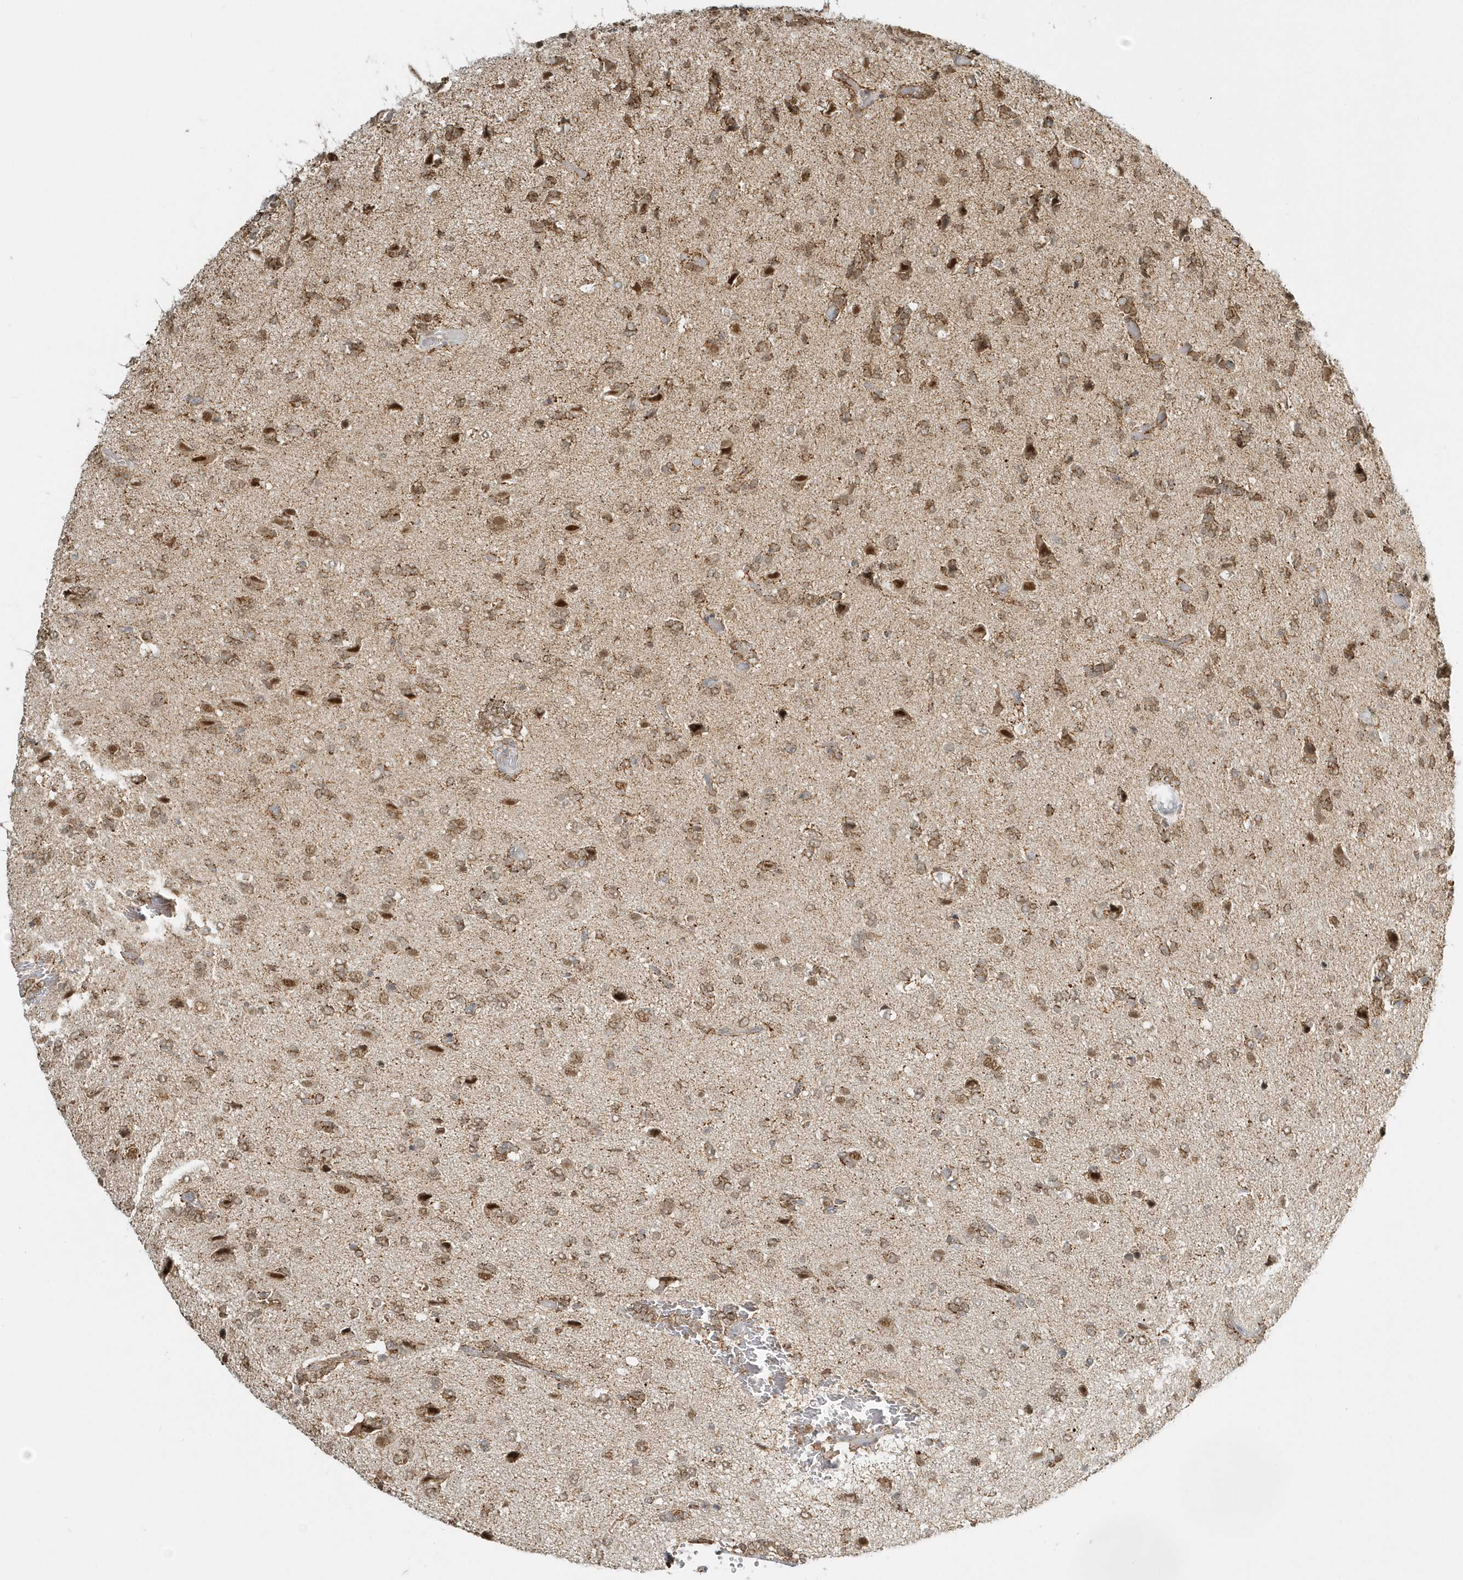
{"staining": {"intensity": "moderate", "quantity": ">75%", "location": "cytoplasmic/membranous,nuclear"}, "tissue": "glioma", "cell_type": "Tumor cells", "image_type": "cancer", "snomed": [{"axis": "morphology", "description": "Glioma, malignant, High grade"}, {"axis": "topography", "description": "Brain"}], "caption": "Immunohistochemistry (IHC) image of glioma stained for a protein (brown), which shows medium levels of moderate cytoplasmic/membranous and nuclear expression in about >75% of tumor cells.", "gene": "PSMD6", "patient": {"sex": "female", "age": 59}}